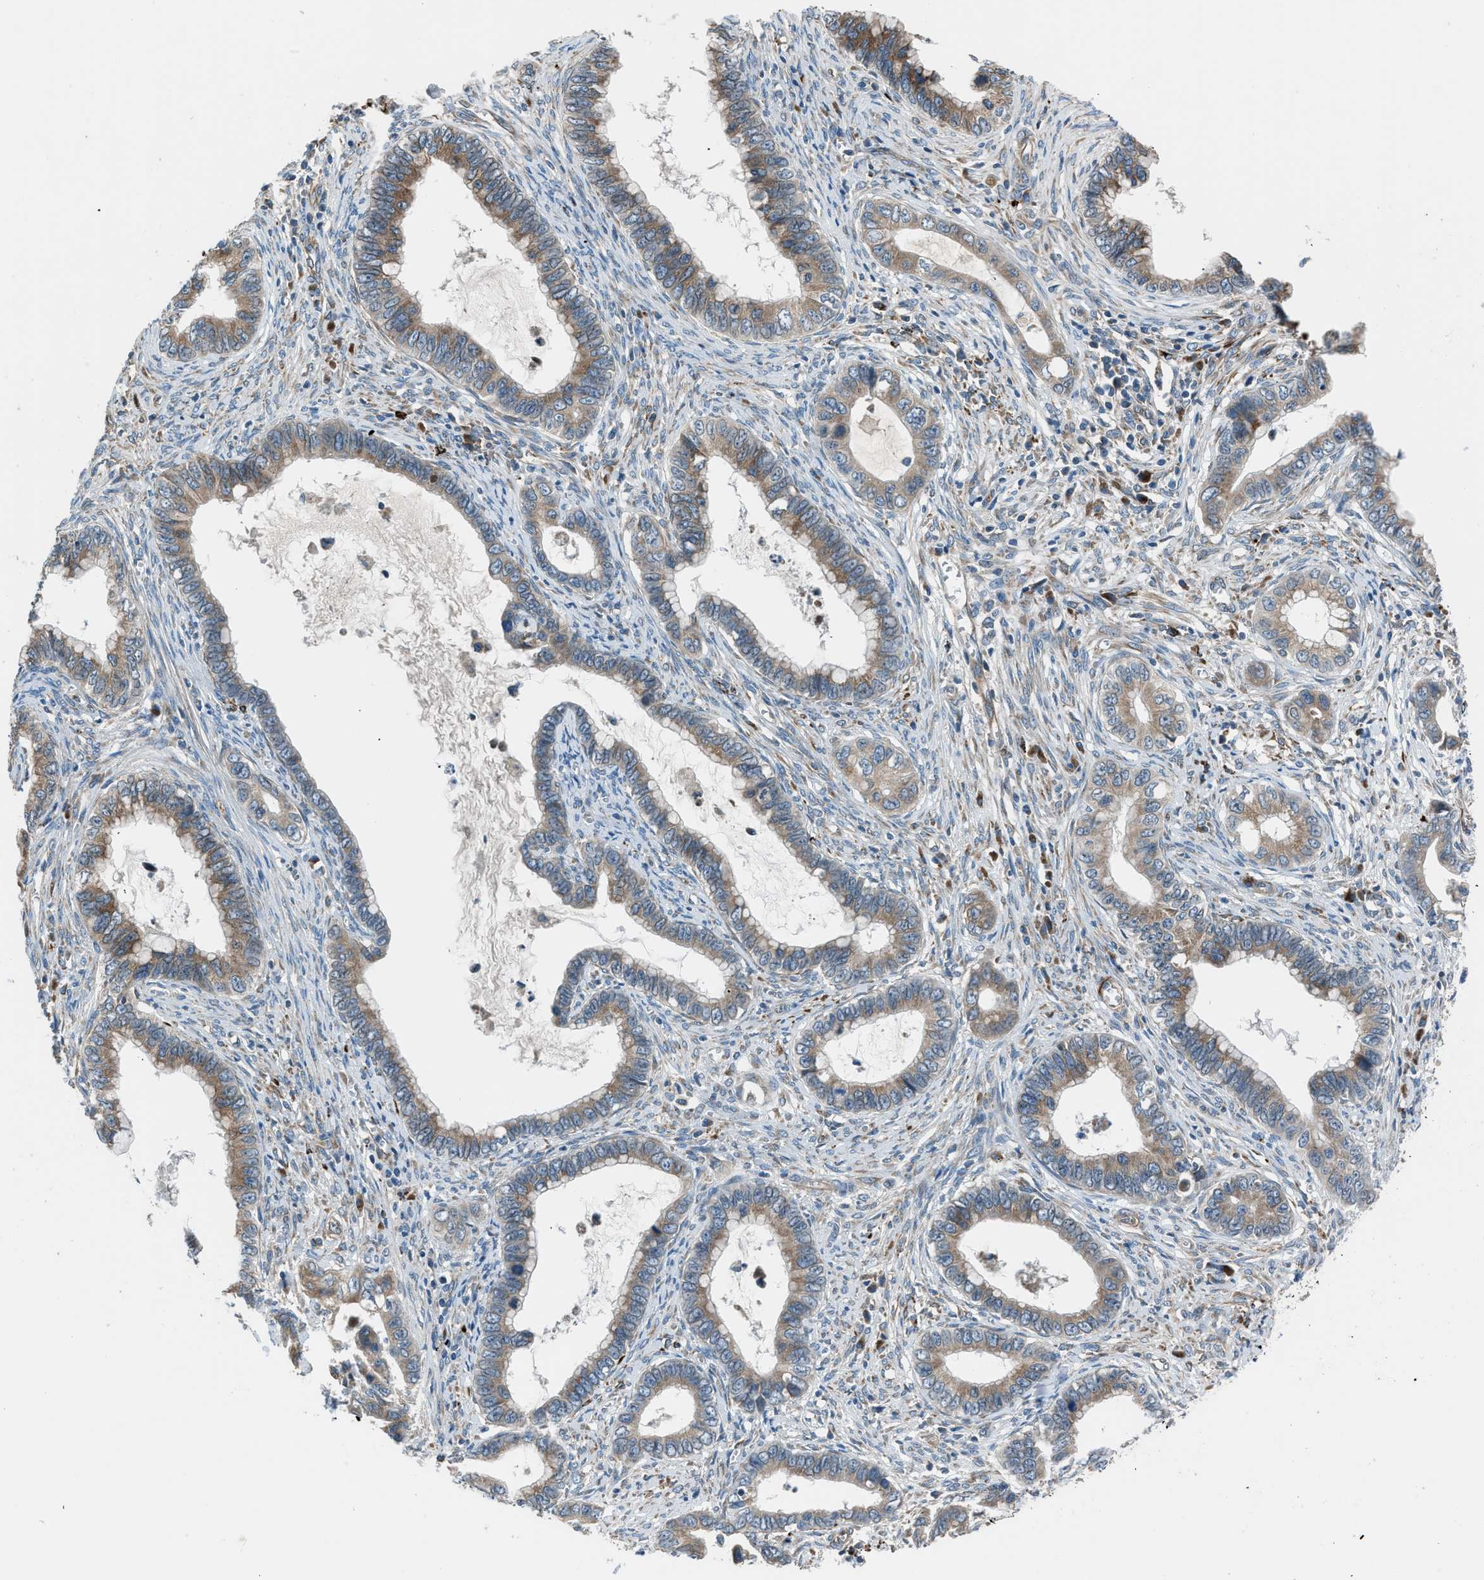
{"staining": {"intensity": "moderate", "quantity": ">75%", "location": "cytoplasmic/membranous"}, "tissue": "cervical cancer", "cell_type": "Tumor cells", "image_type": "cancer", "snomed": [{"axis": "morphology", "description": "Adenocarcinoma, NOS"}, {"axis": "topography", "description": "Cervix"}], "caption": "Protein expression by IHC reveals moderate cytoplasmic/membranous positivity in about >75% of tumor cells in adenocarcinoma (cervical).", "gene": "LMBR1", "patient": {"sex": "female", "age": 44}}